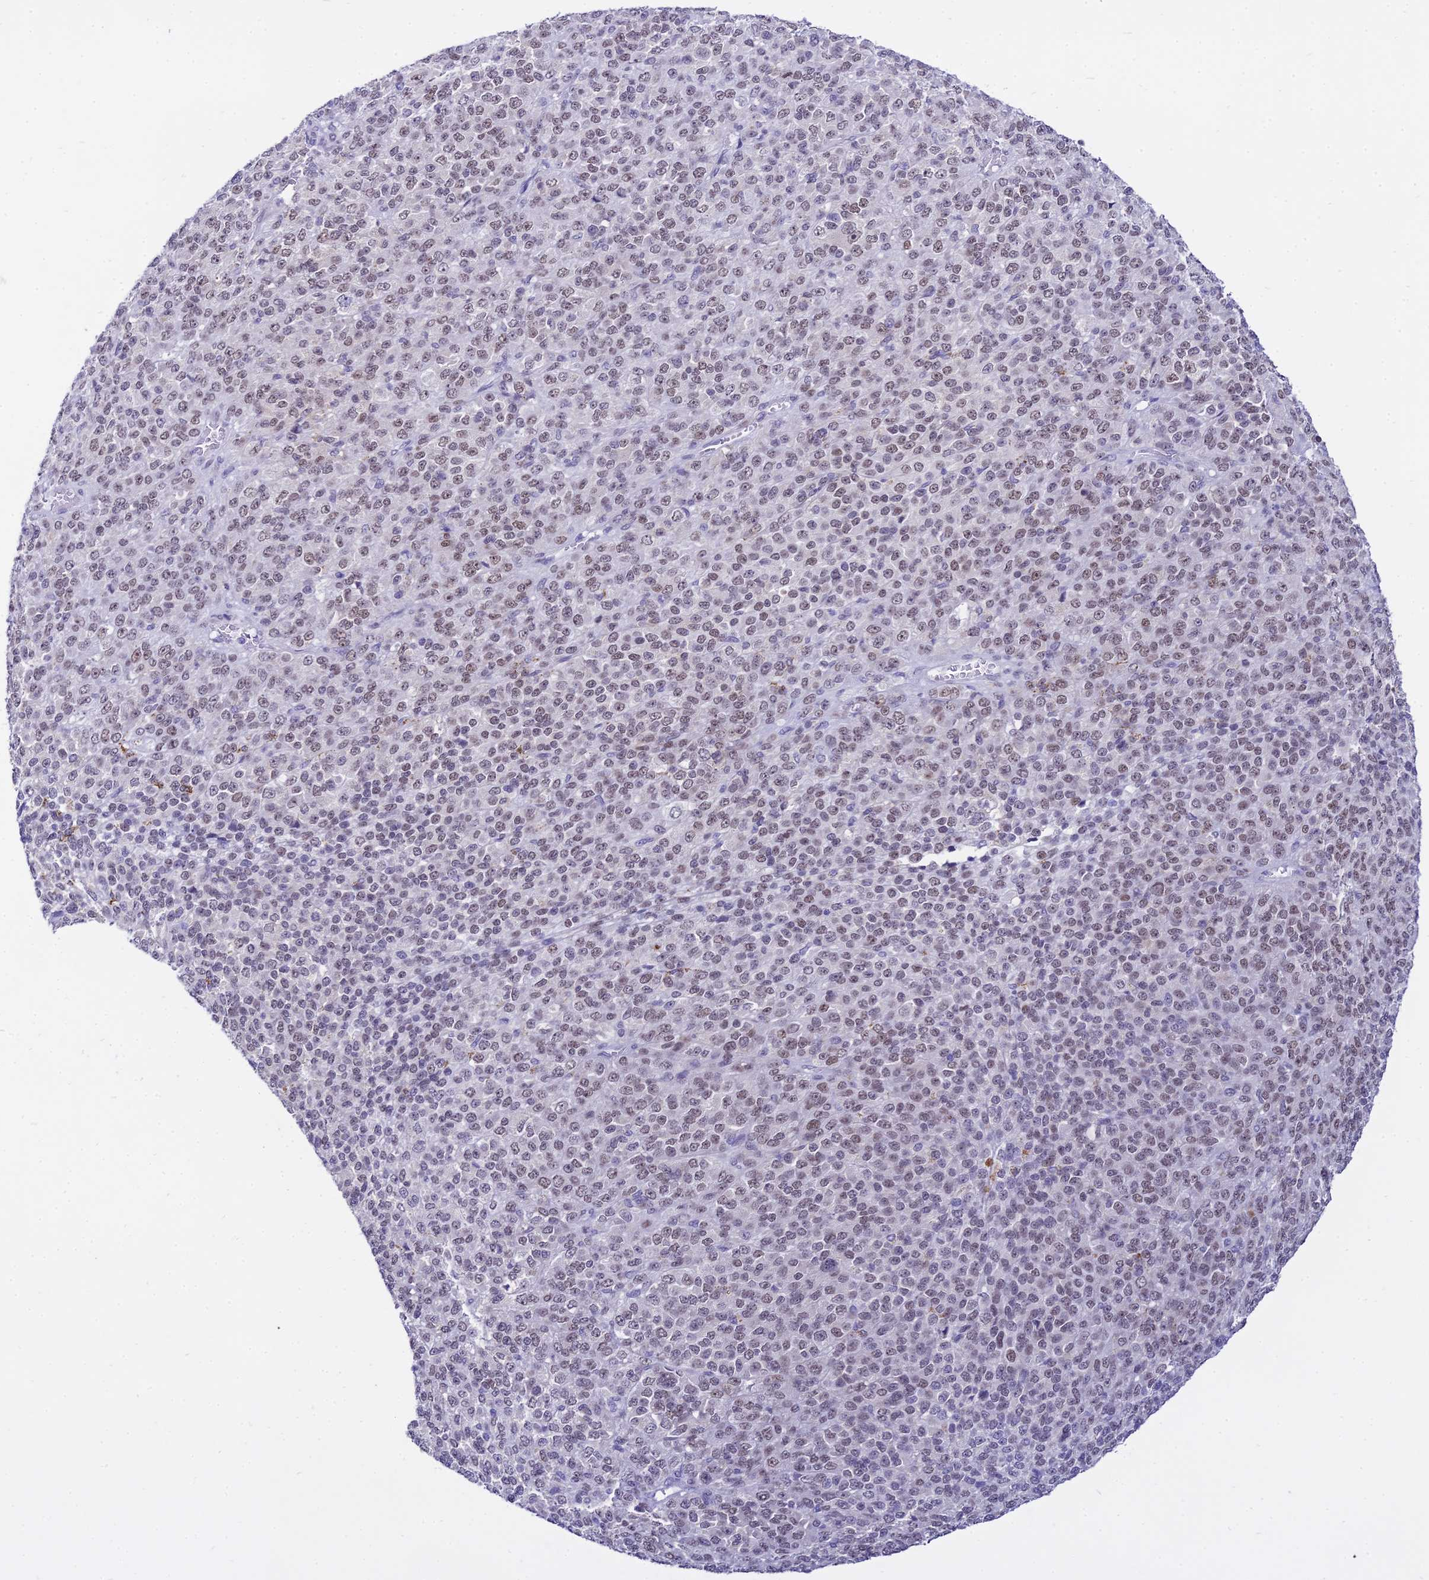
{"staining": {"intensity": "moderate", "quantity": ">75%", "location": "nuclear"}, "tissue": "melanoma", "cell_type": "Tumor cells", "image_type": "cancer", "snomed": [{"axis": "morphology", "description": "Malignant melanoma, Metastatic site"}, {"axis": "topography", "description": "Brain"}], "caption": "Immunohistochemistry micrograph of human melanoma stained for a protein (brown), which demonstrates medium levels of moderate nuclear positivity in about >75% of tumor cells.", "gene": "C6orf163", "patient": {"sex": "female", "age": 56}}